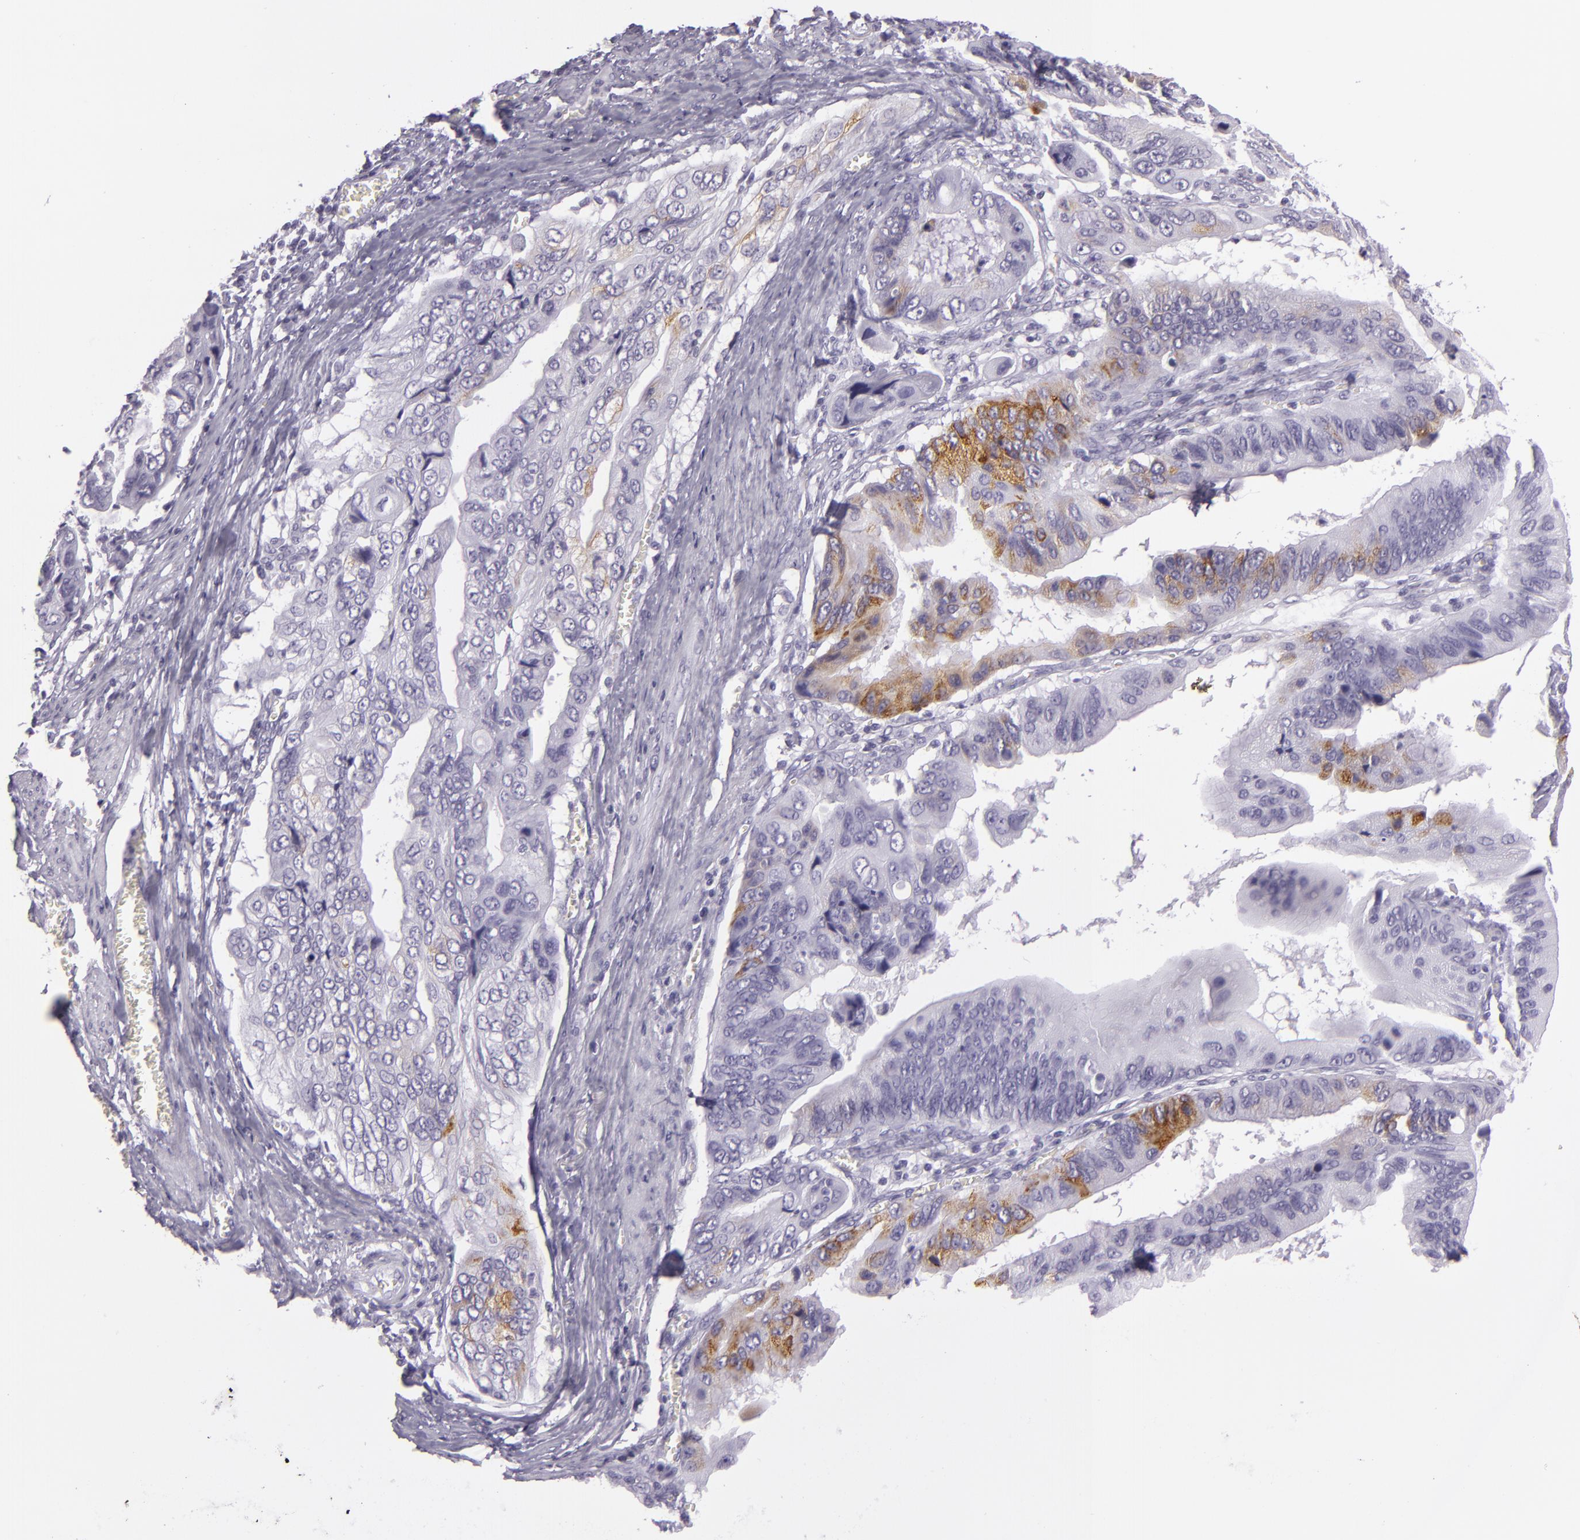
{"staining": {"intensity": "strong", "quantity": "<25%", "location": "cytoplasmic/membranous"}, "tissue": "stomach cancer", "cell_type": "Tumor cells", "image_type": "cancer", "snomed": [{"axis": "morphology", "description": "Adenocarcinoma, NOS"}, {"axis": "topography", "description": "Stomach, upper"}], "caption": "Protein expression analysis of human adenocarcinoma (stomach) reveals strong cytoplasmic/membranous expression in approximately <25% of tumor cells.", "gene": "MUC6", "patient": {"sex": "male", "age": 80}}